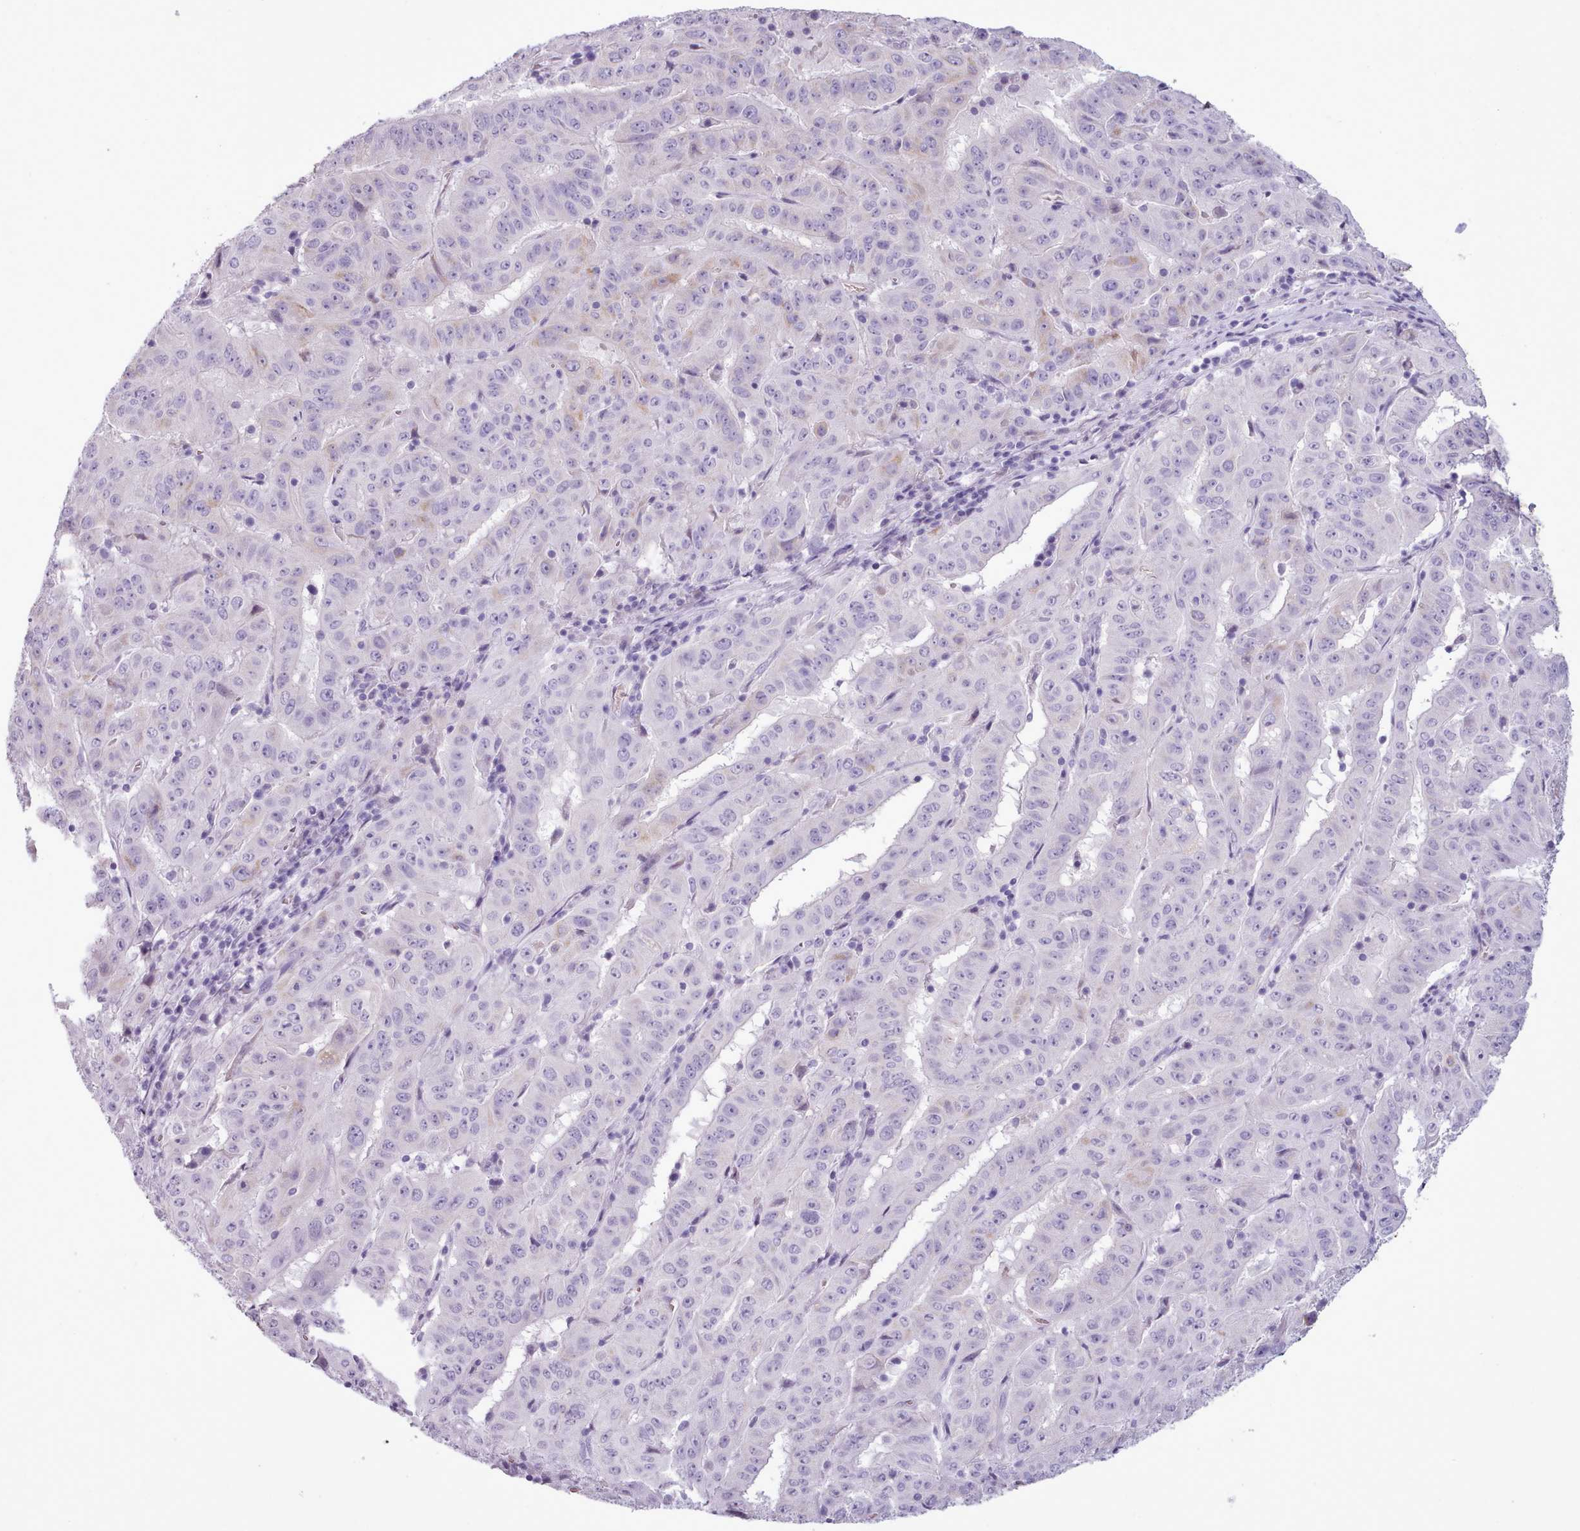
{"staining": {"intensity": "weak", "quantity": "<25%", "location": "cytoplasmic/membranous"}, "tissue": "pancreatic cancer", "cell_type": "Tumor cells", "image_type": "cancer", "snomed": [{"axis": "morphology", "description": "Adenocarcinoma, NOS"}, {"axis": "topography", "description": "Pancreas"}], "caption": "Photomicrograph shows no significant protein staining in tumor cells of pancreatic adenocarcinoma.", "gene": "AK4", "patient": {"sex": "male", "age": 63}}